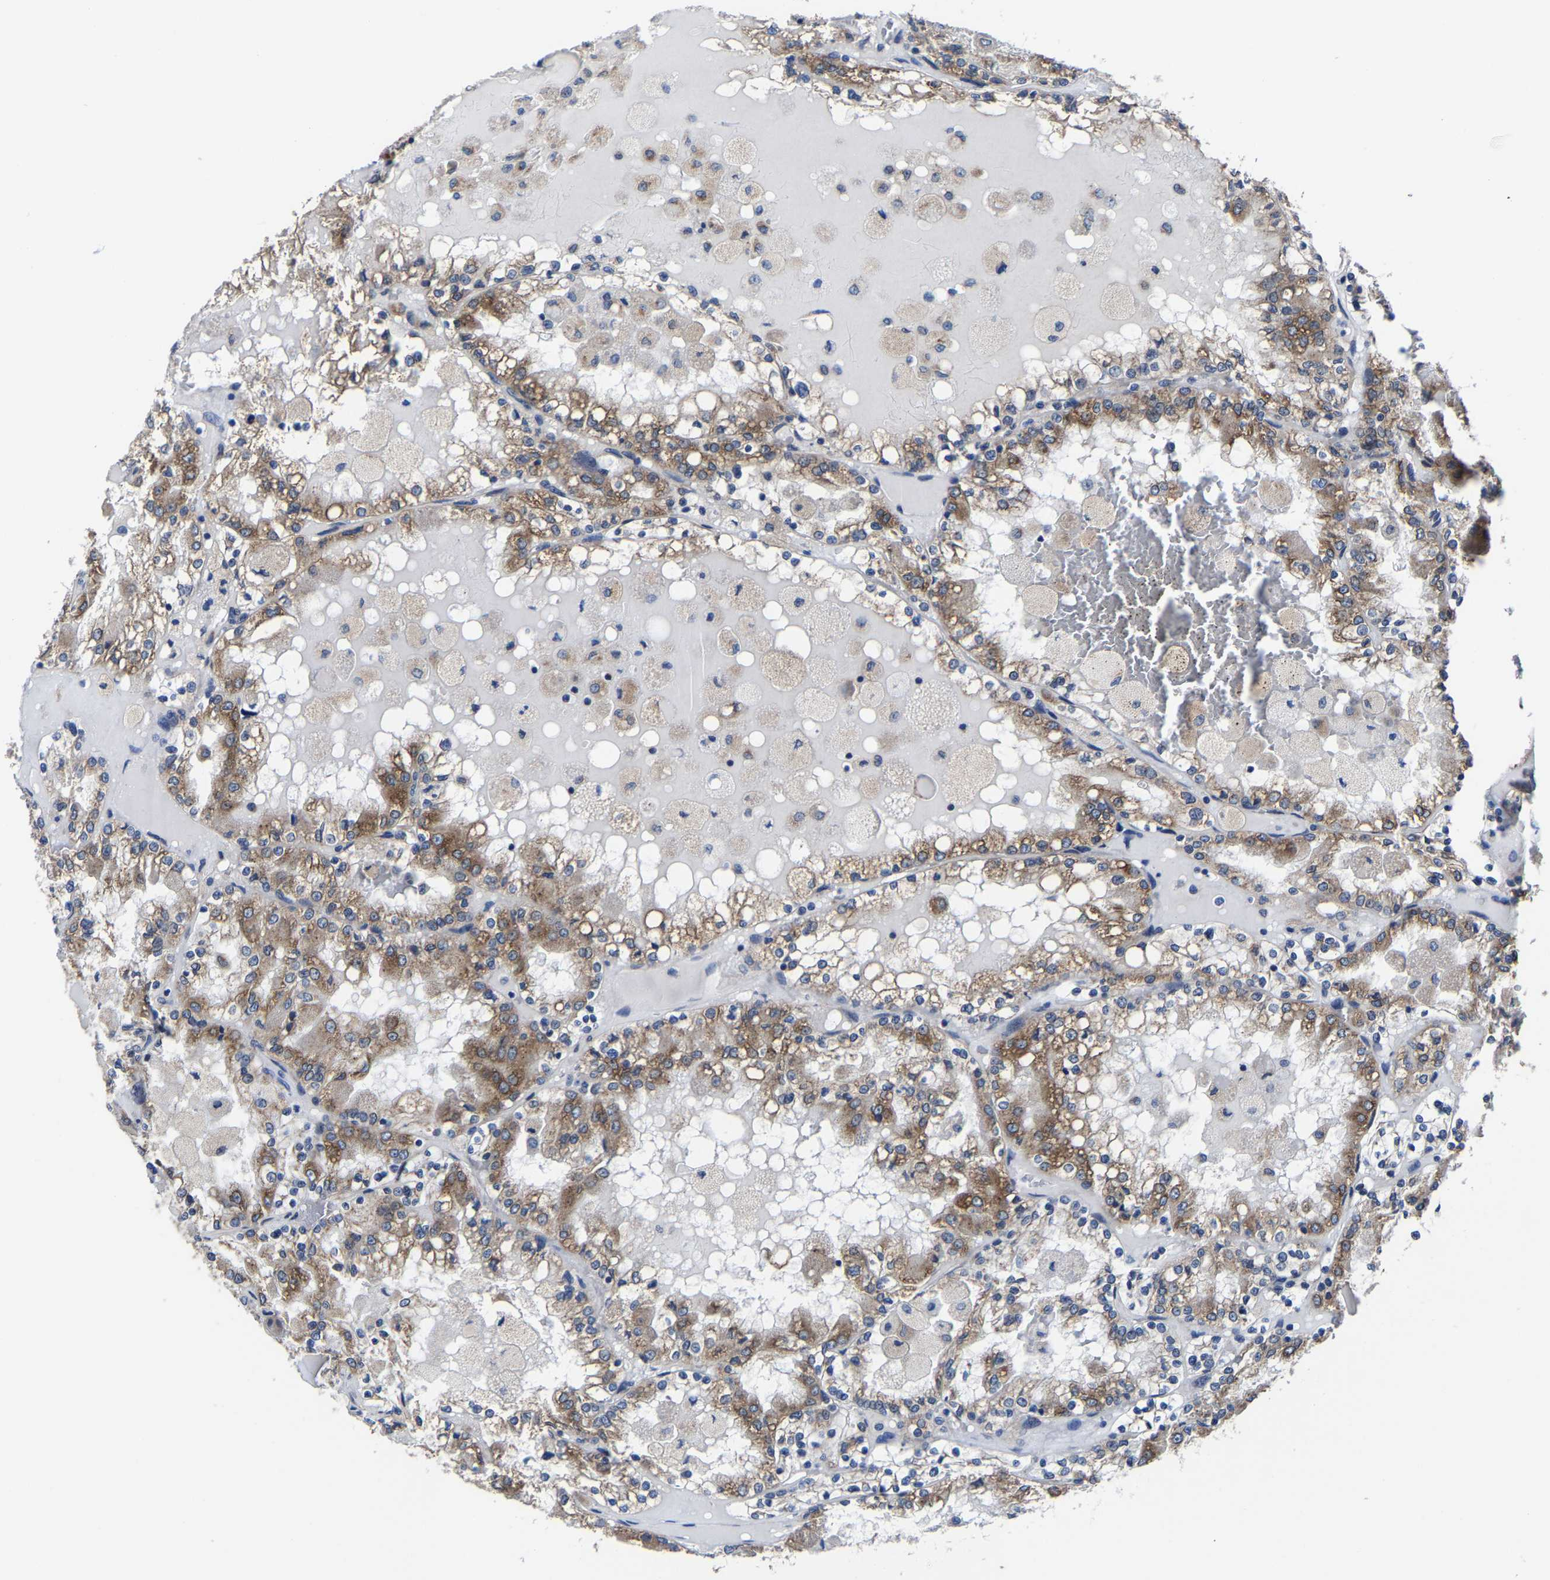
{"staining": {"intensity": "moderate", "quantity": ">75%", "location": "cytoplasmic/membranous"}, "tissue": "renal cancer", "cell_type": "Tumor cells", "image_type": "cancer", "snomed": [{"axis": "morphology", "description": "Adenocarcinoma, NOS"}, {"axis": "topography", "description": "Kidney"}], "caption": "Immunohistochemical staining of renal adenocarcinoma shows medium levels of moderate cytoplasmic/membranous positivity in about >75% of tumor cells. Using DAB (3,3'-diaminobenzidine) (brown) and hematoxylin (blue) stains, captured at high magnification using brightfield microscopy.", "gene": "EBAG9", "patient": {"sex": "female", "age": 56}}